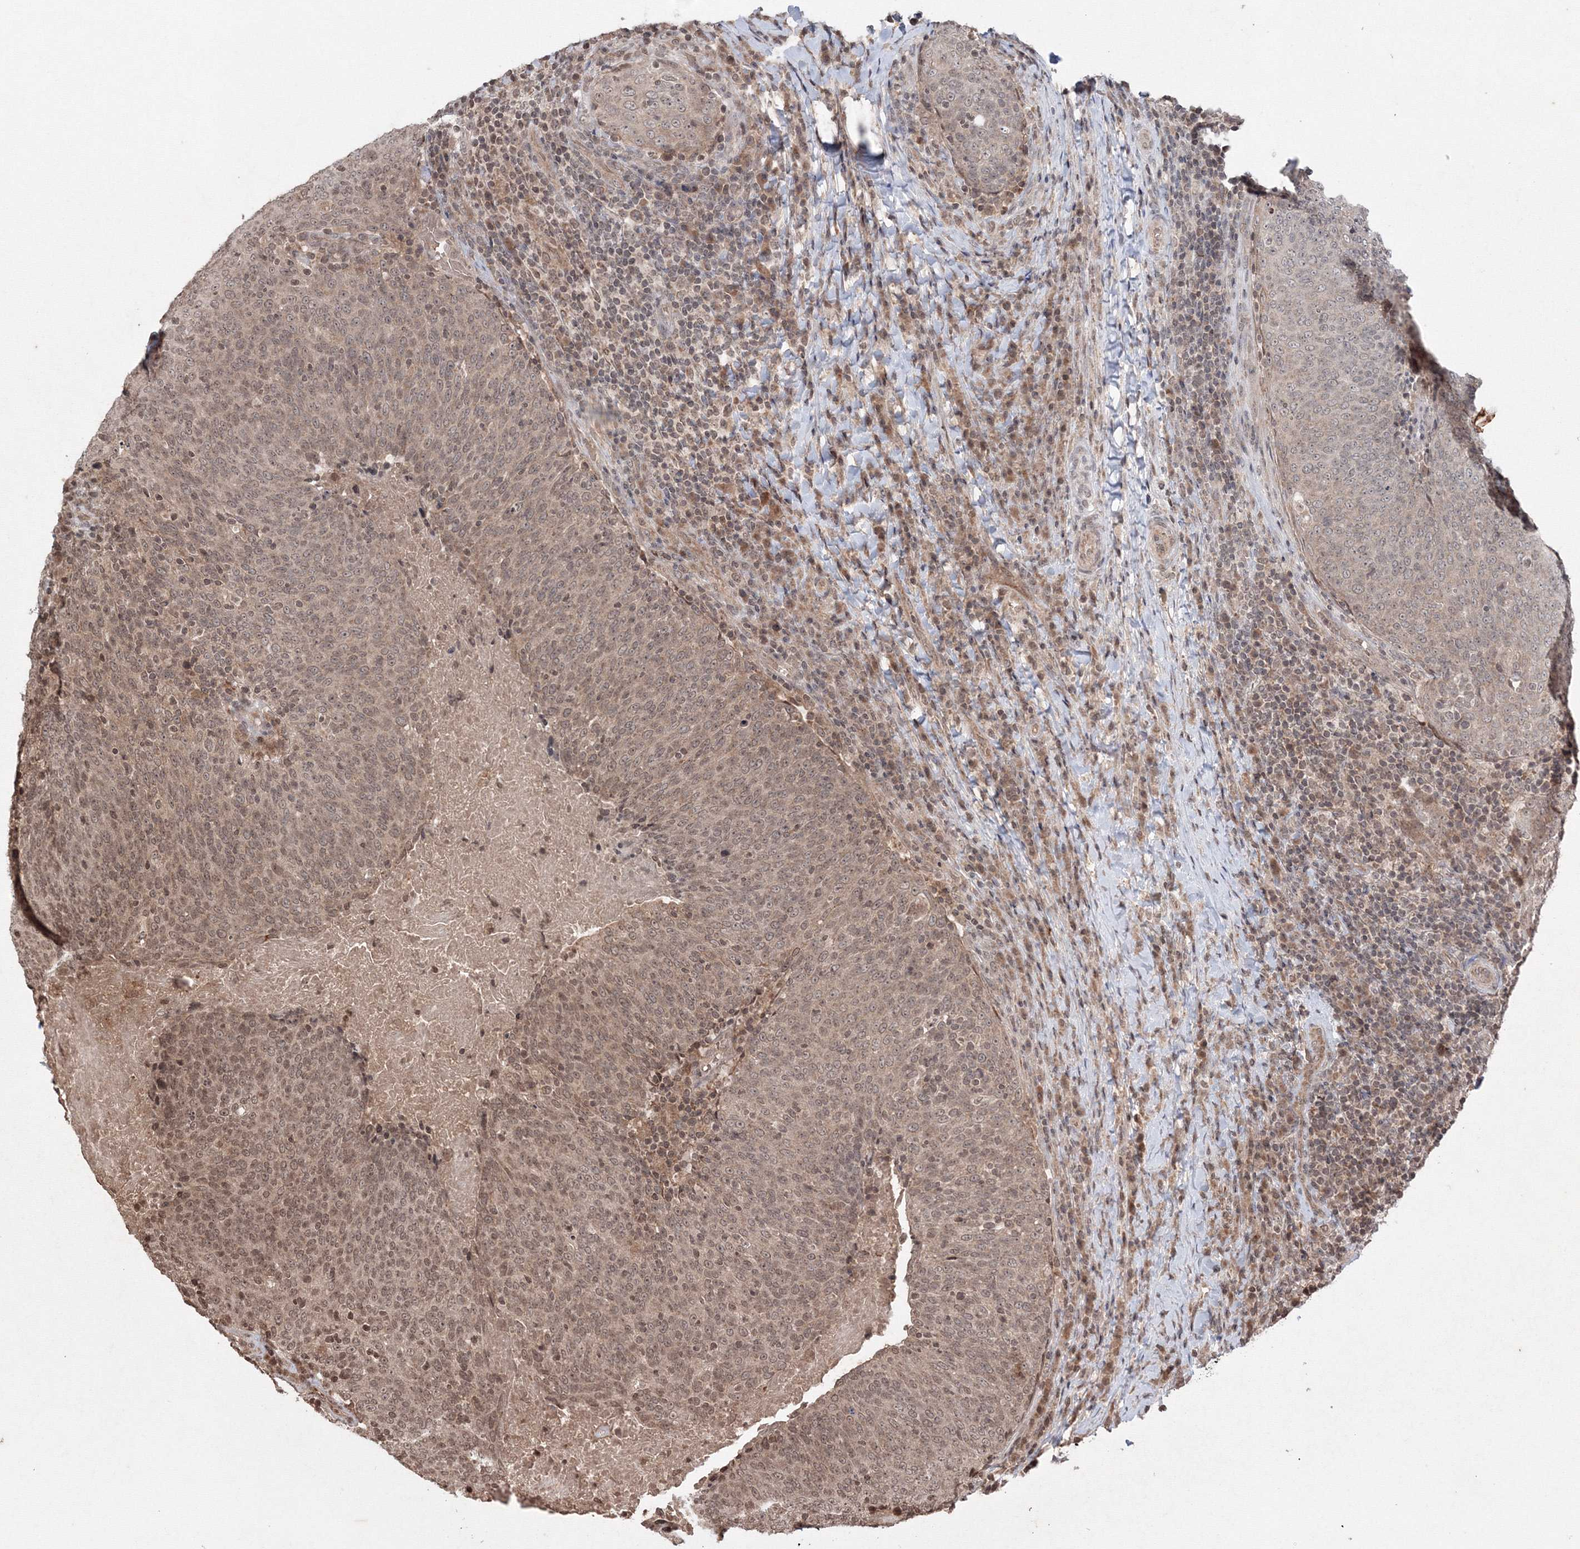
{"staining": {"intensity": "moderate", "quantity": ">75%", "location": "nuclear"}, "tissue": "head and neck cancer", "cell_type": "Tumor cells", "image_type": "cancer", "snomed": [{"axis": "morphology", "description": "Squamous cell carcinoma, NOS"}, {"axis": "morphology", "description": "Squamous cell carcinoma, metastatic, NOS"}, {"axis": "topography", "description": "Lymph node"}, {"axis": "topography", "description": "Head-Neck"}], "caption": "This histopathology image demonstrates immunohistochemistry (IHC) staining of head and neck squamous cell carcinoma, with medium moderate nuclear positivity in about >75% of tumor cells.", "gene": "PEX13", "patient": {"sex": "male", "age": 62}}